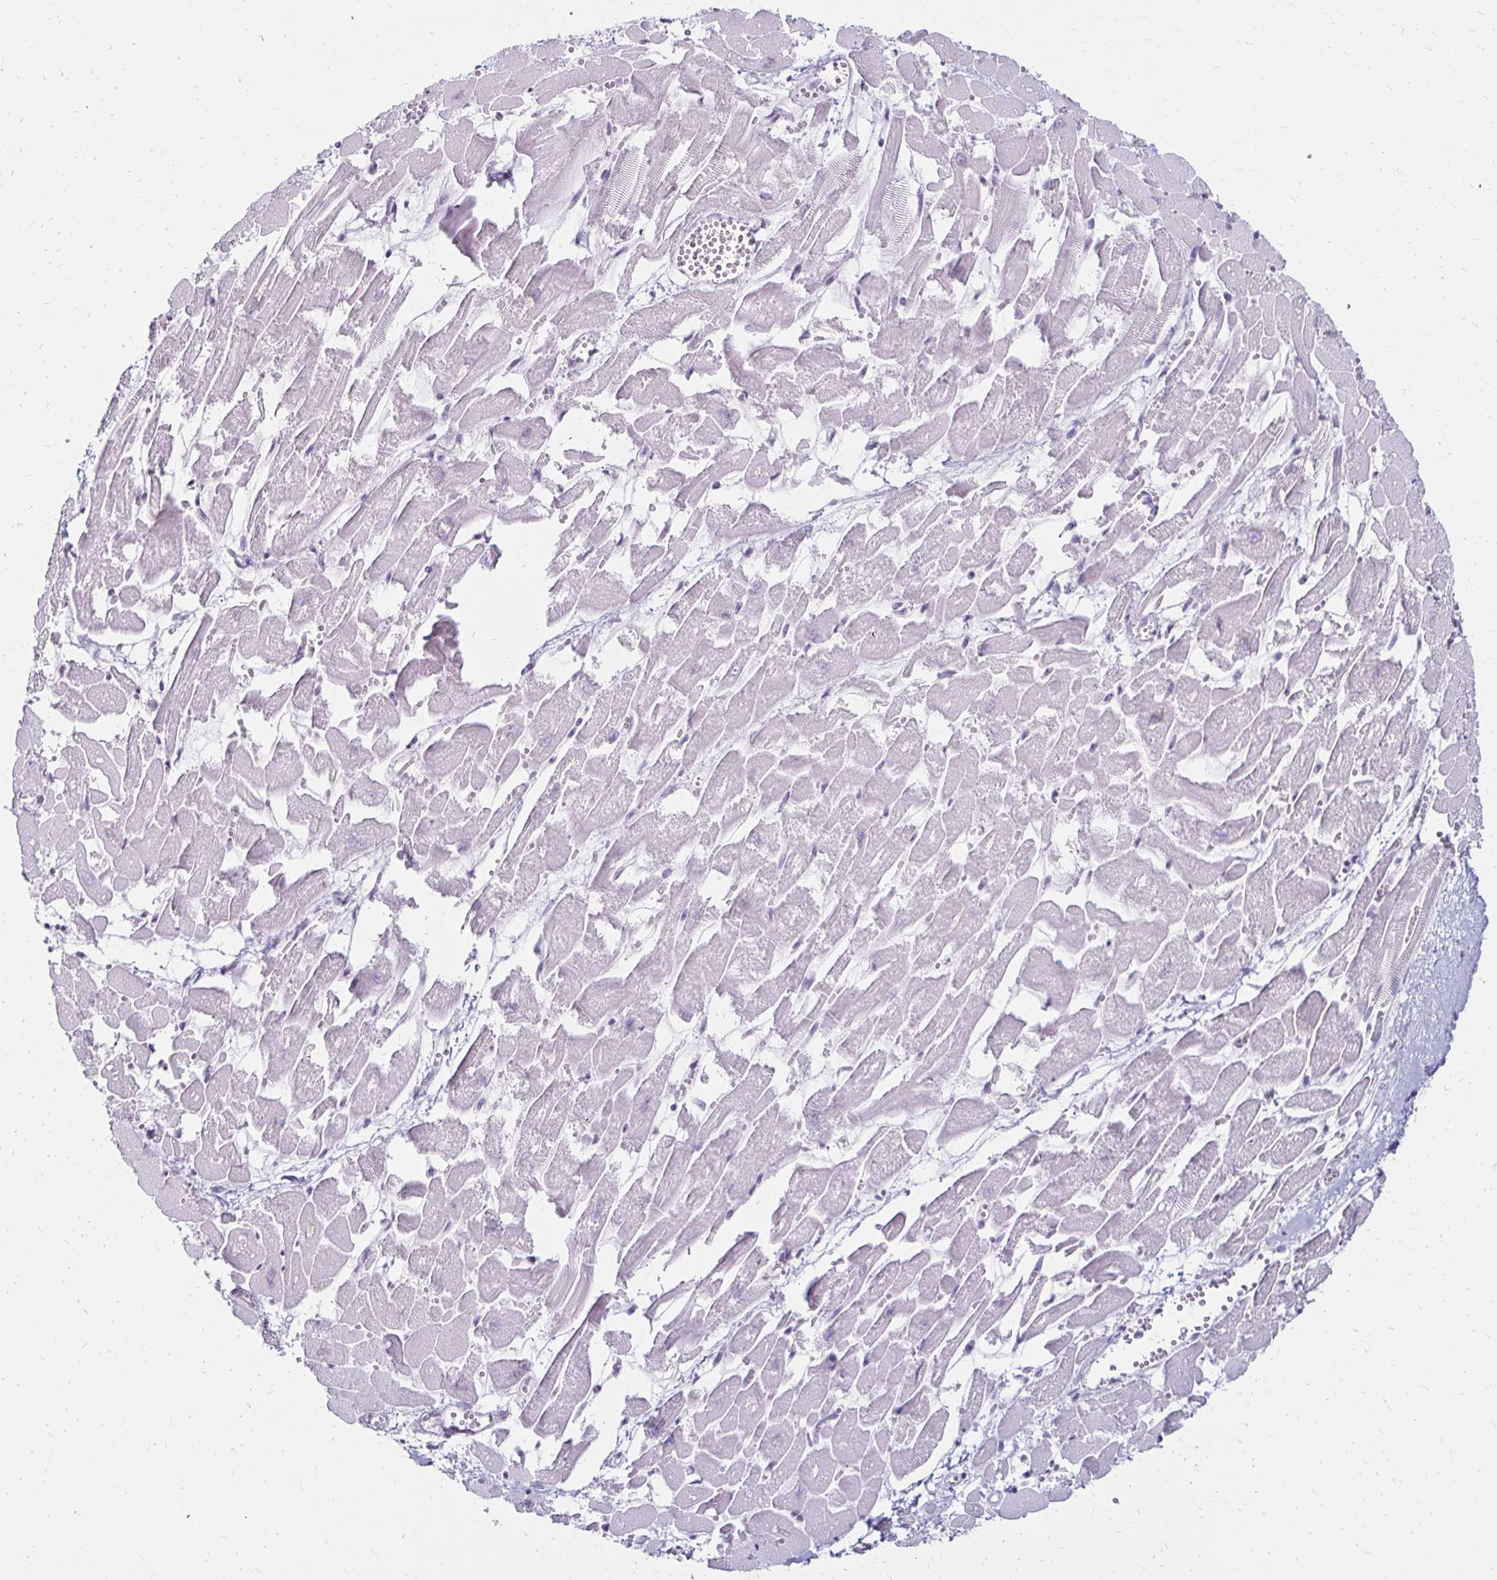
{"staining": {"intensity": "negative", "quantity": "none", "location": "none"}, "tissue": "heart muscle", "cell_type": "Cardiomyocytes", "image_type": "normal", "snomed": [{"axis": "morphology", "description": "Normal tissue, NOS"}, {"axis": "topography", "description": "Heart"}], "caption": "This is a photomicrograph of immunohistochemistry (IHC) staining of normal heart muscle, which shows no positivity in cardiomyocytes.", "gene": "TOMM34", "patient": {"sex": "female", "age": 52}}